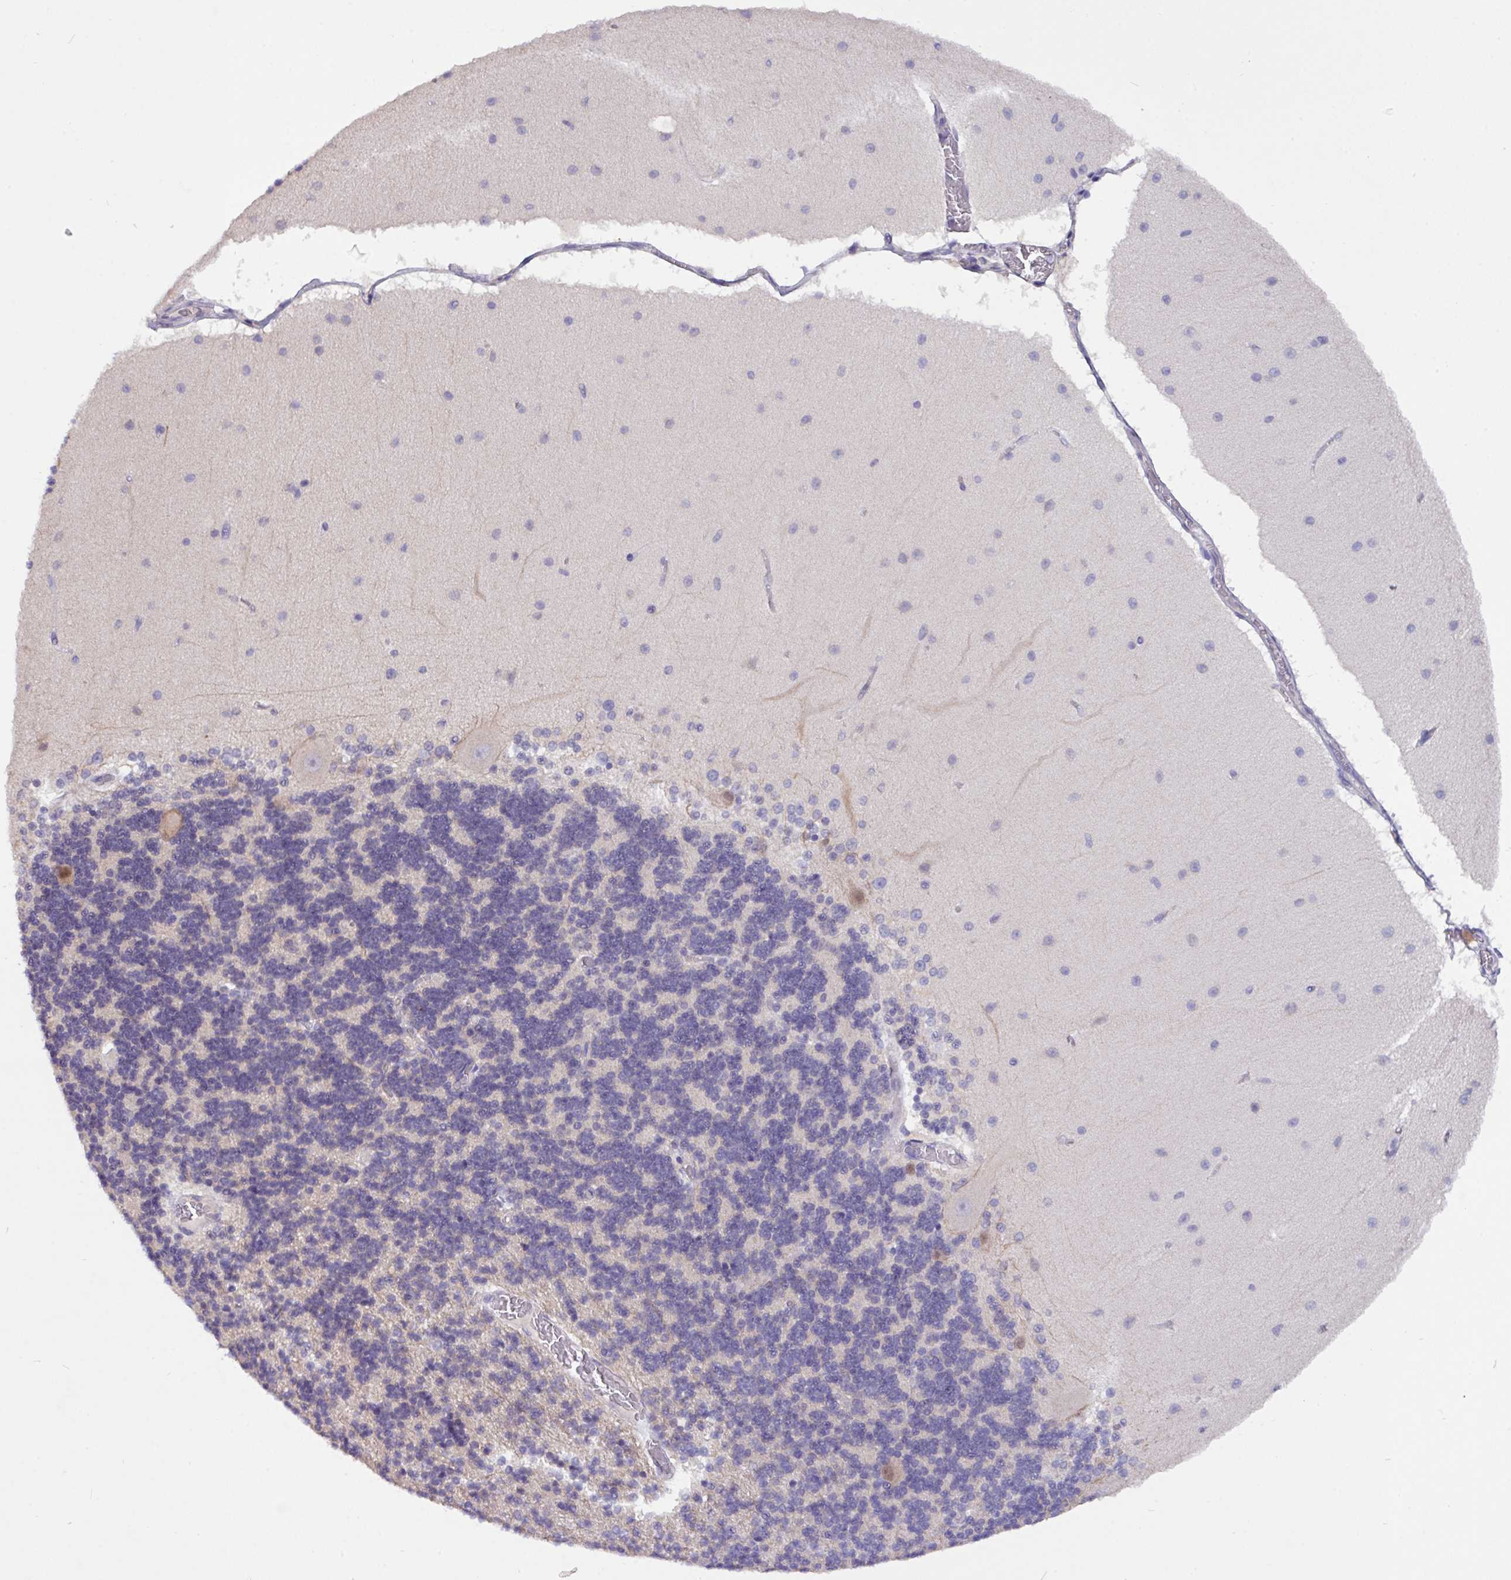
{"staining": {"intensity": "negative", "quantity": "none", "location": "none"}, "tissue": "cerebellum", "cell_type": "Cells in granular layer", "image_type": "normal", "snomed": [{"axis": "morphology", "description": "Normal tissue, NOS"}, {"axis": "topography", "description": "Cerebellum"}], "caption": "DAB immunohistochemical staining of benign human cerebellum exhibits no significant staining in cells in granular layer. (Stains: DAB (3,3'-diaminobenzidine) immunohistochemistry with hematoxylin counter stain, Microscopy: brightfield microscopy at high magnification).", "gene": "PAX8", "patient": {"sex": "female", "age": 54}}